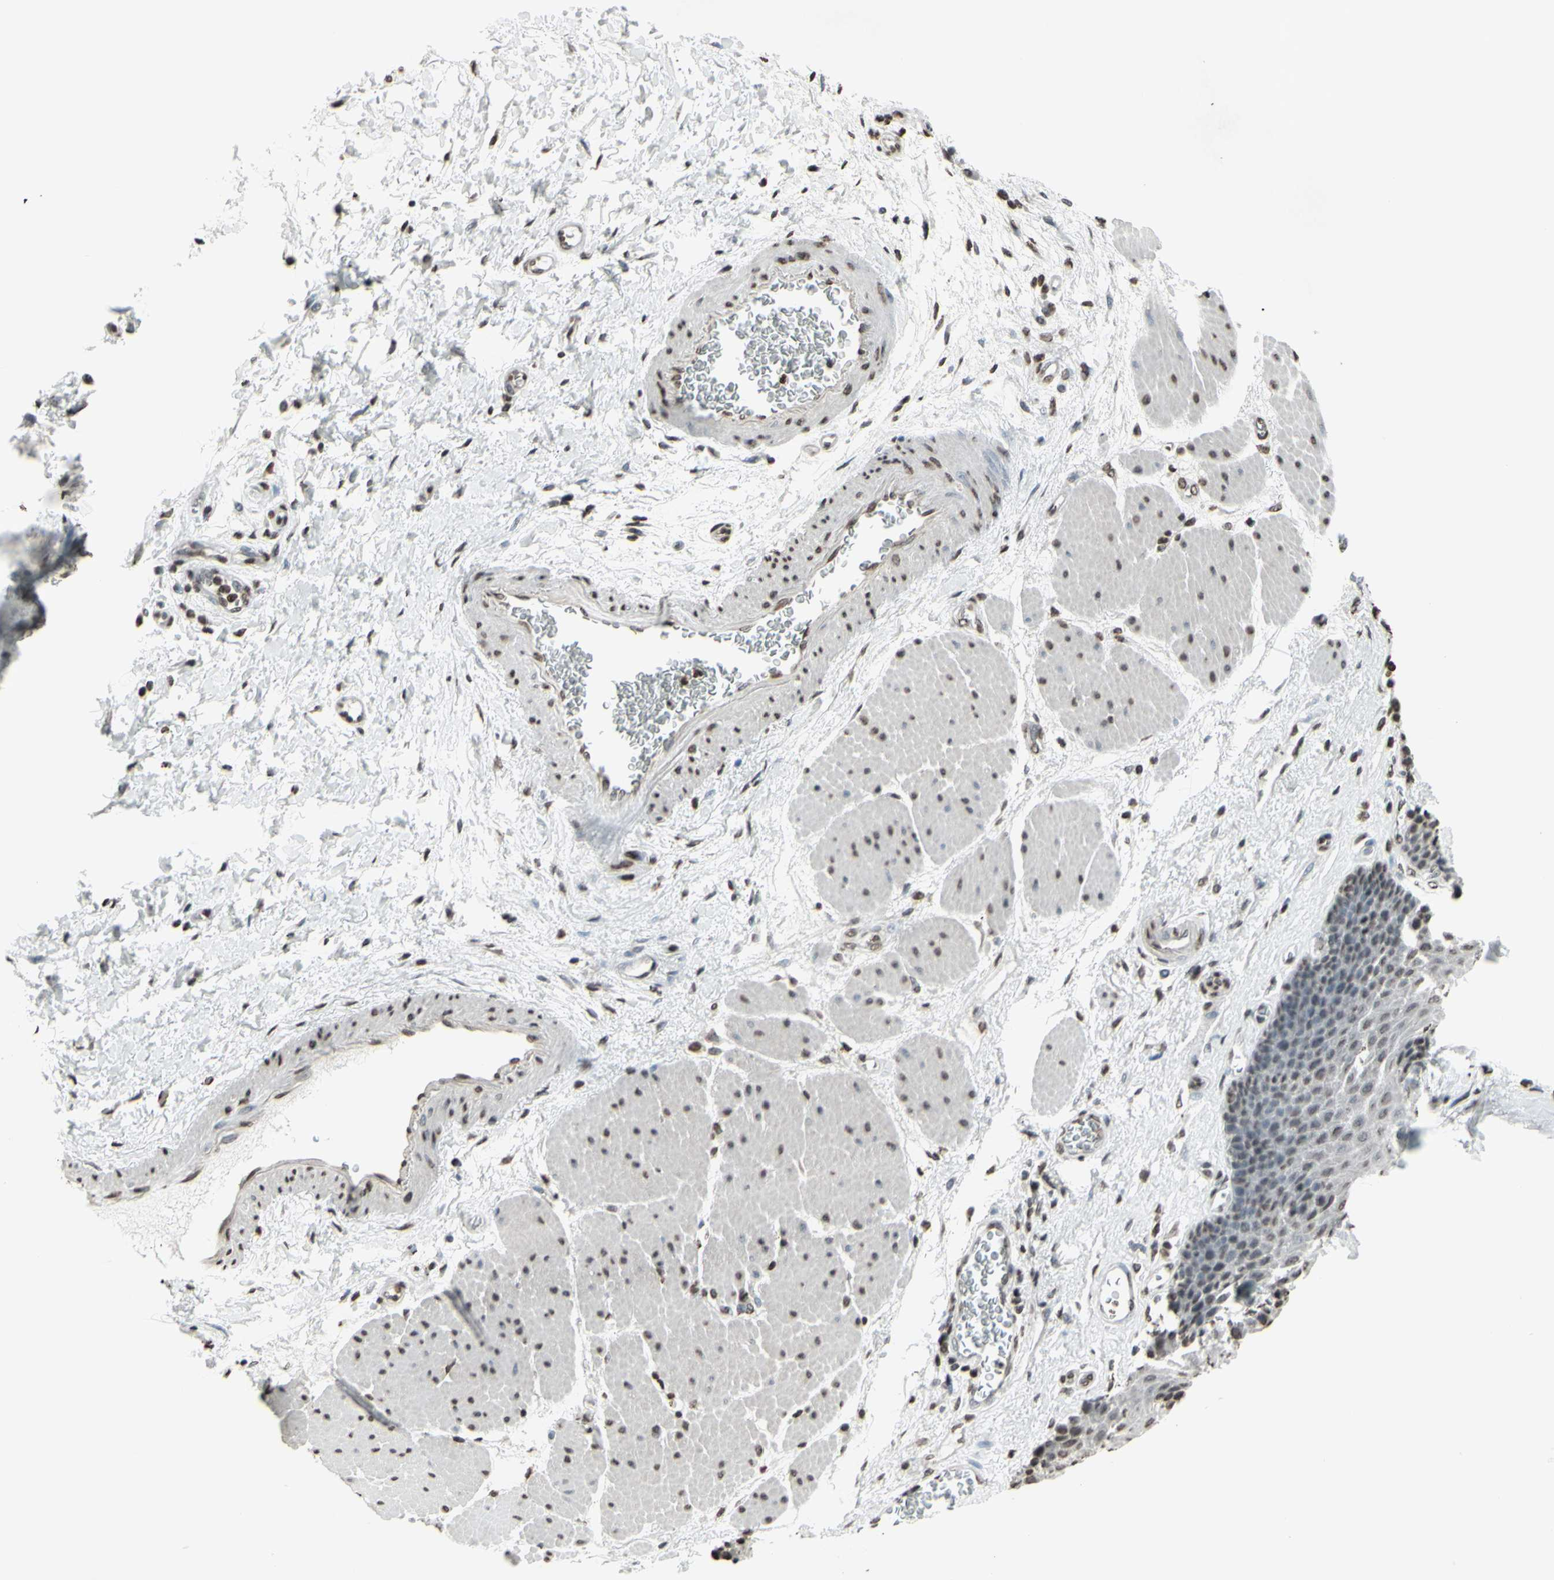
{"staining": {"intensity": "weak", "quantity": "25%-75%", "location": "nuclear"}, "tissue": "esophagus", "cell_type": "Squamous epithelial cells", "image_type": "normal", "snomed": [{"axis": "morphology", "description": "Normal tissue, NOS"}, {"axis": "topography", "description": "Esophagus"}], "caption": "IHC (DAB) staining of benign human esophagus exhibits weak nuclear protein expression in approximately 25%-75% of squamous epithelial cells.", "gene": "CD79B", "patient": {"sex": "female", "age": 72}}